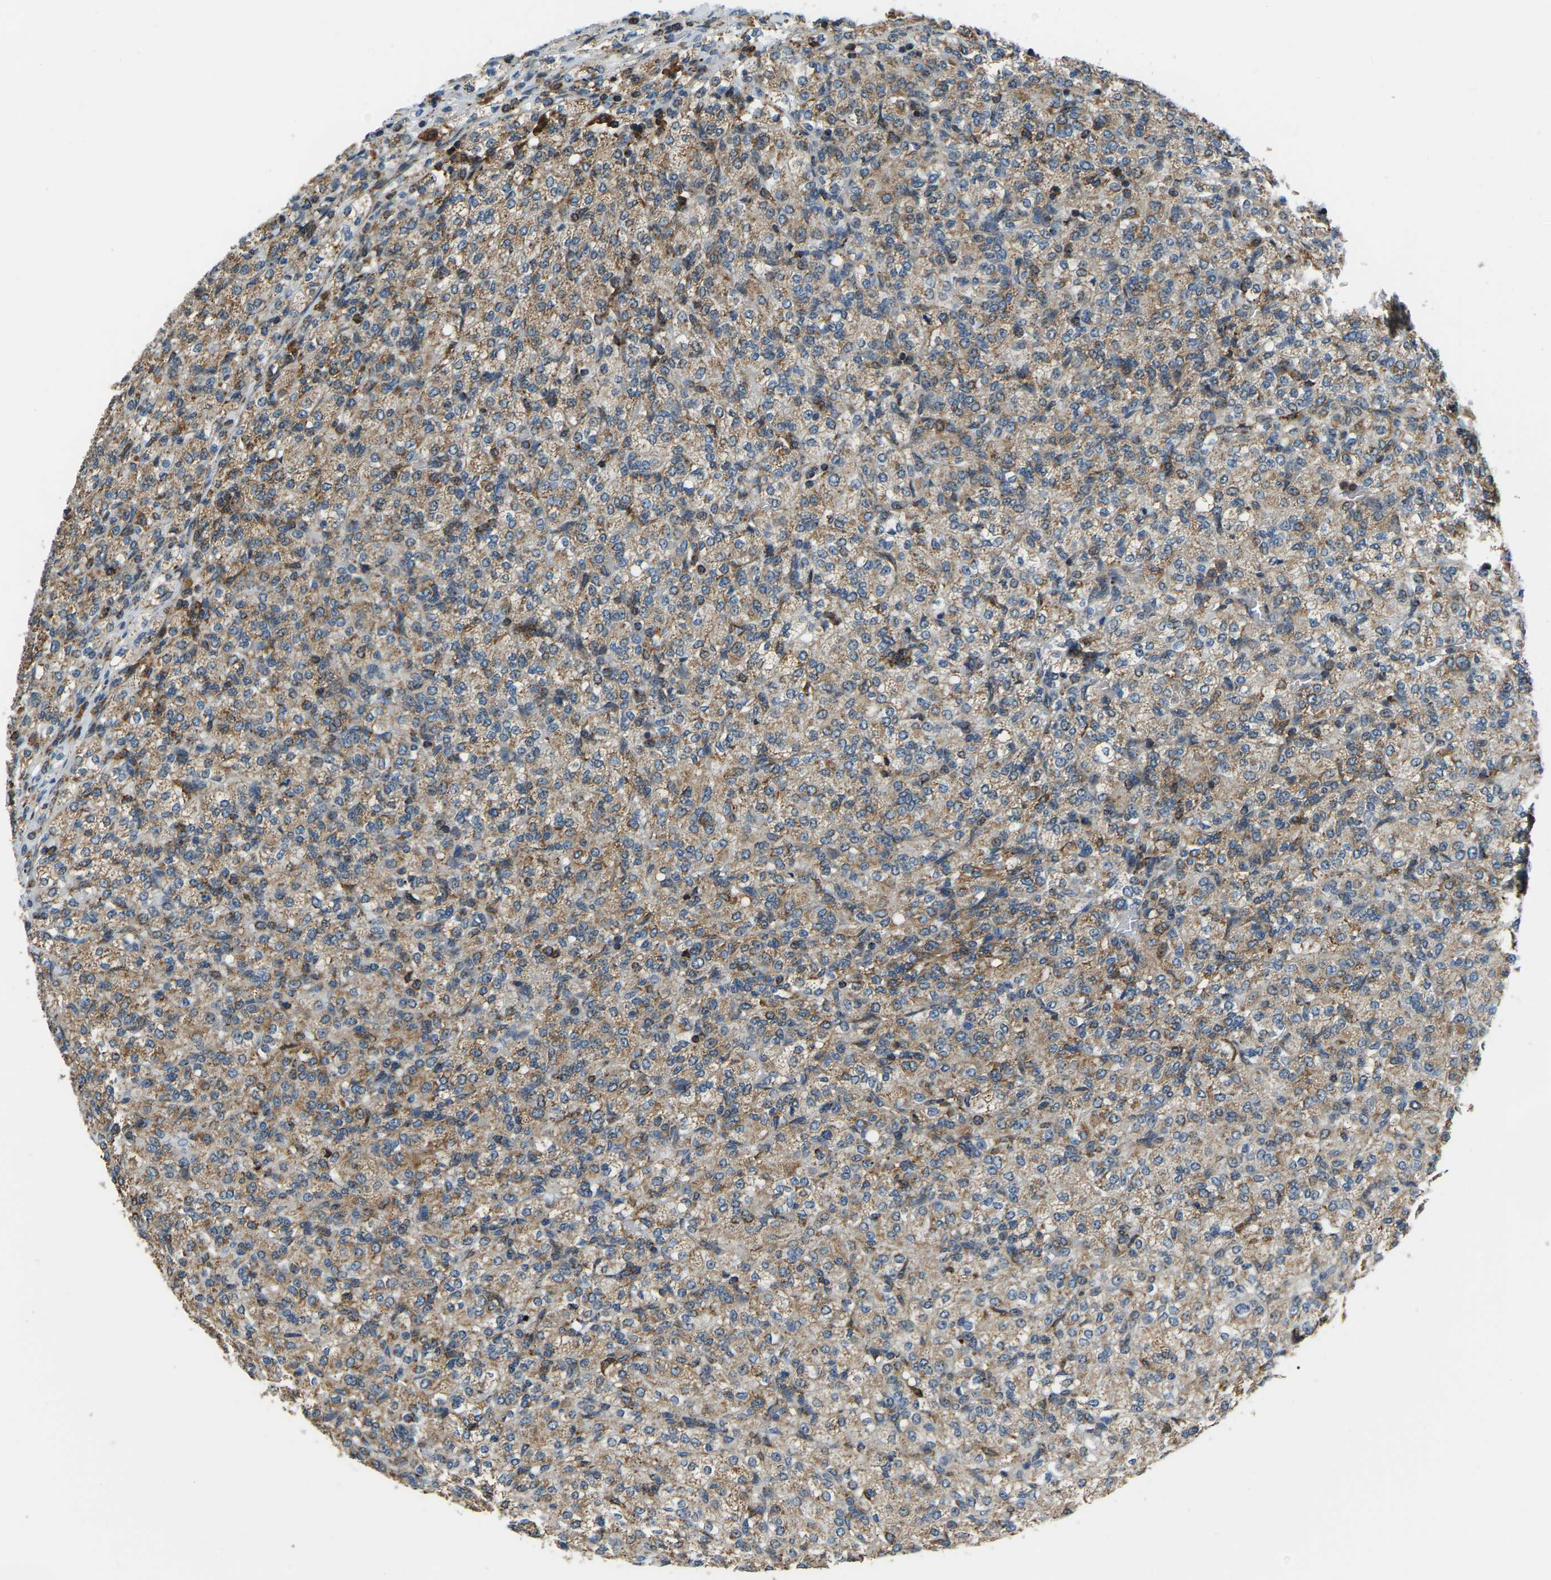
{"staining": {"intensity": "moderate", "quantity": ">75%", "location": "cytoplasmic/membranous"}, "tissue": "renal cancer", "cell_type": "Tumor cells", "image_type": "cancer", "snomed": [{"axis": "morphology", "description": "Adenocarcinoma, NOS"}, {"axis": "topography", "description": "Kidney"}], "caption": "Protein staining by immunohistochemistry reveals moderate cytoplasmic/membranous expression in approximately >75% of tumor cells in renal cancer (adenocarcinoma). The staining was performed using DAB, with brown indicating positive protein expression. Nuclei are stained blue with hematoxylin.", "gene": "RBM33", "patient": {"sex": "male", "age": 77}}